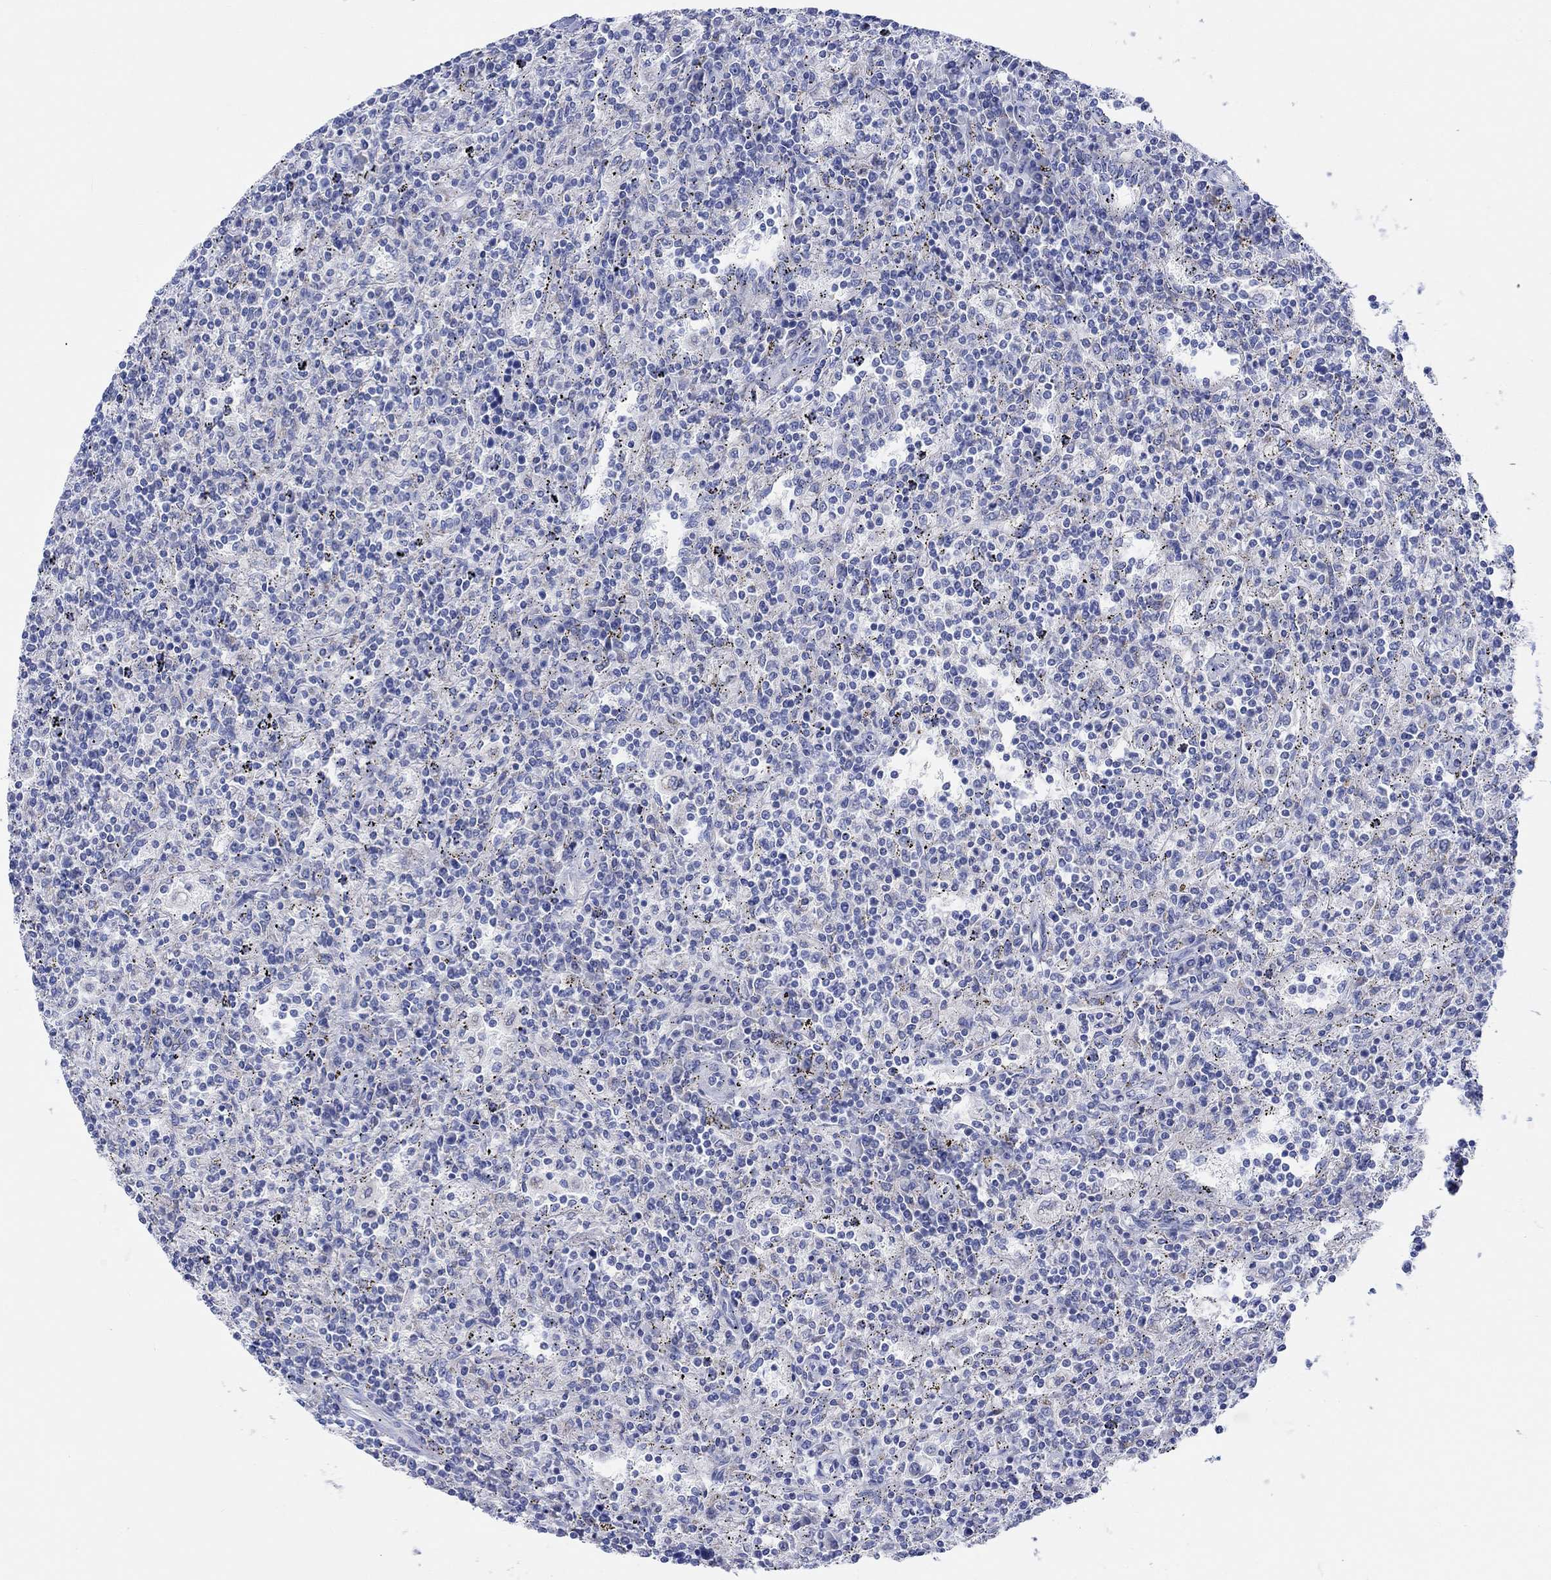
{"staining": {"intensity": "negative", "quantity": "none", "location": "none"}, "tissue": "lymphoma", "cell_type": "Tumor cells", "image_type": "cancer", "snomed": [{"axis": "morphology", "description": "Malignant lymphoma, non-Hodgkin's type, Low grade"}, {"axis": "topography", "description": "Lymph node"}], "caption": "There is no significant expression in tumor cells of malignant lymphoma, non-Hodgkin's type (low-grade).", "gene": "REEP6", "patient": {"sex": "male", "age": 52}}